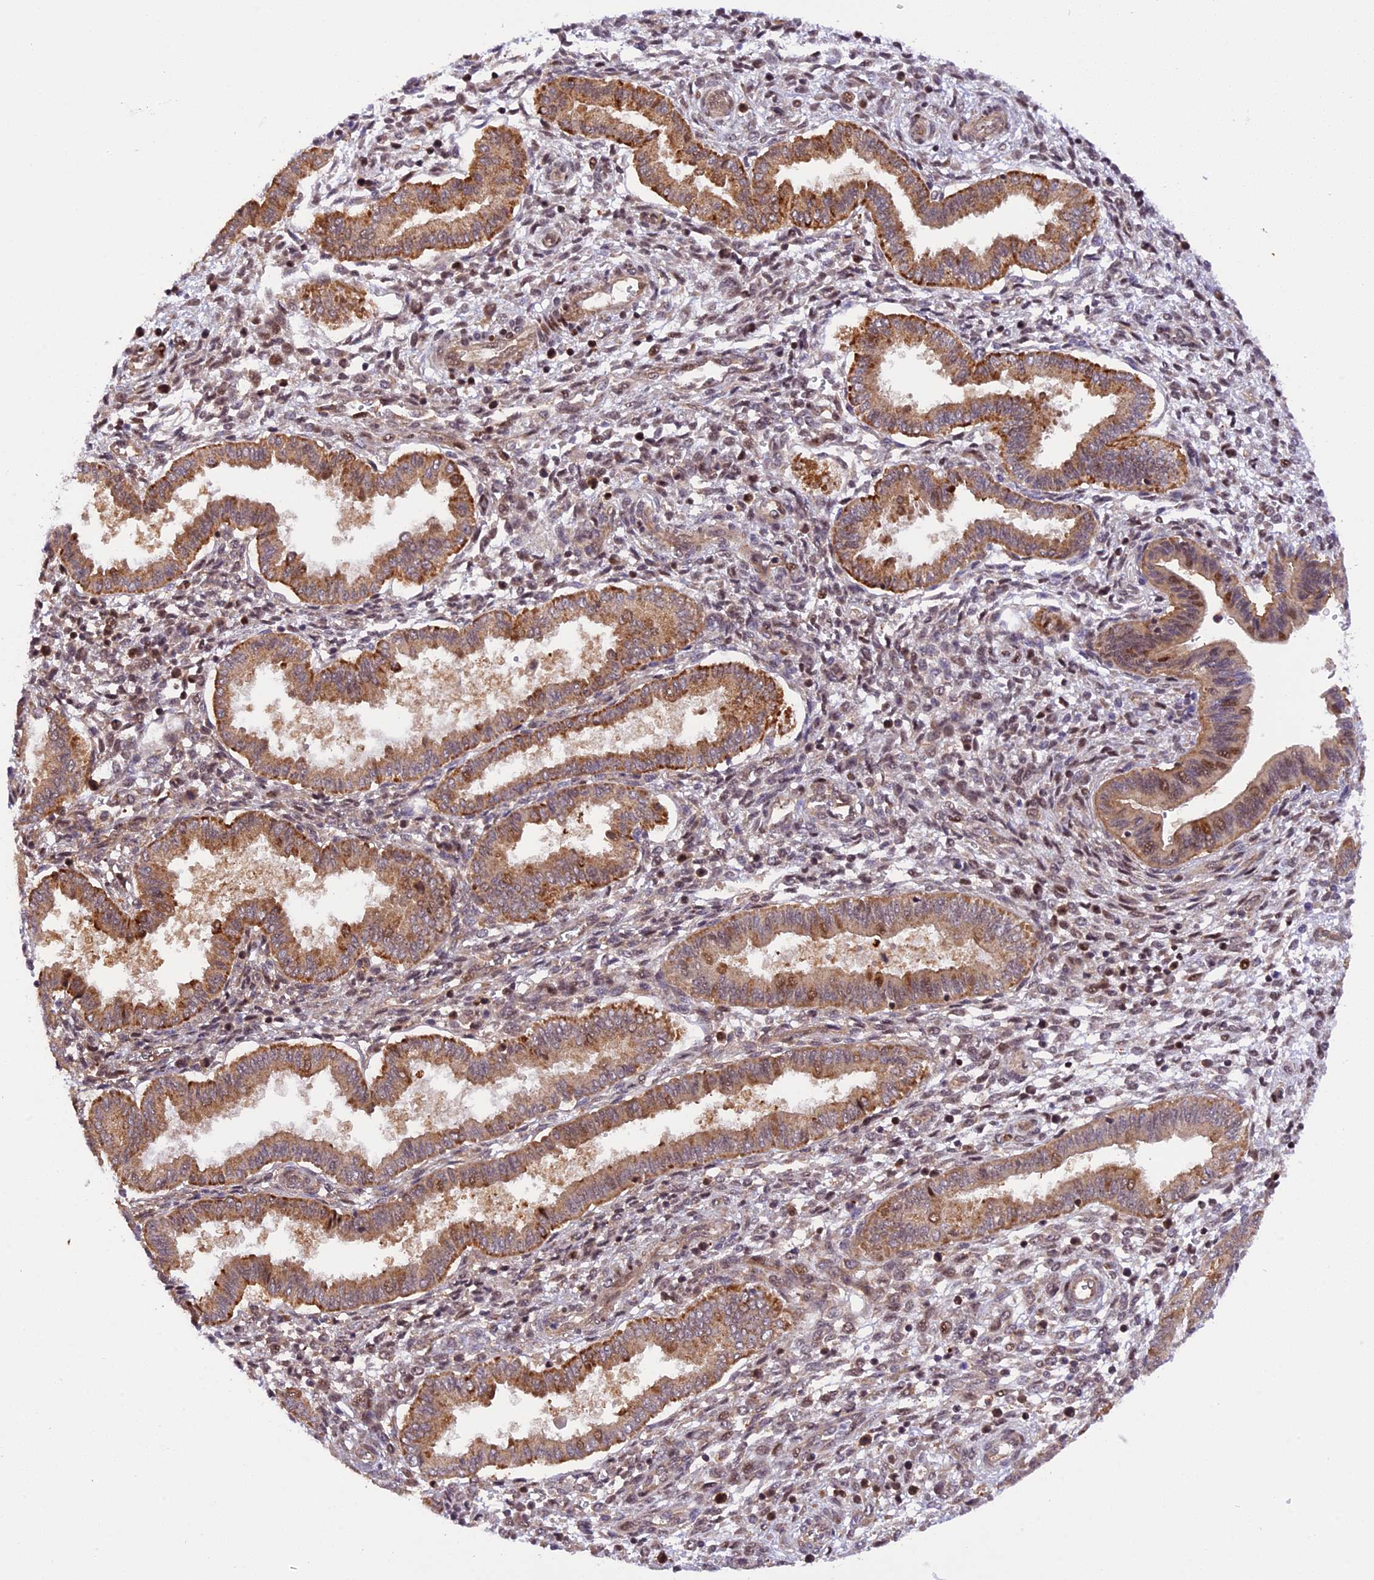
{"staining": {"intensity": "weak", "quantity": "25%-75%", "location": "nuclear"}, "tissue": "endometrium", "cell_type": "Cells in endometrial stroma", "image_type": "normal", "snomed": [{"axis": "morphology", "description": "Normal tissue, NOS"}, {"axis": "topography", "description": "Endometrium"}], "caption": "Cells in endometrial stroma reveal weak nuclear positivity in approximately 25%-75% of cells in normal endometrium.", "gene": "SAMD4A", "patient": {"sex": "female", "age": 24}}